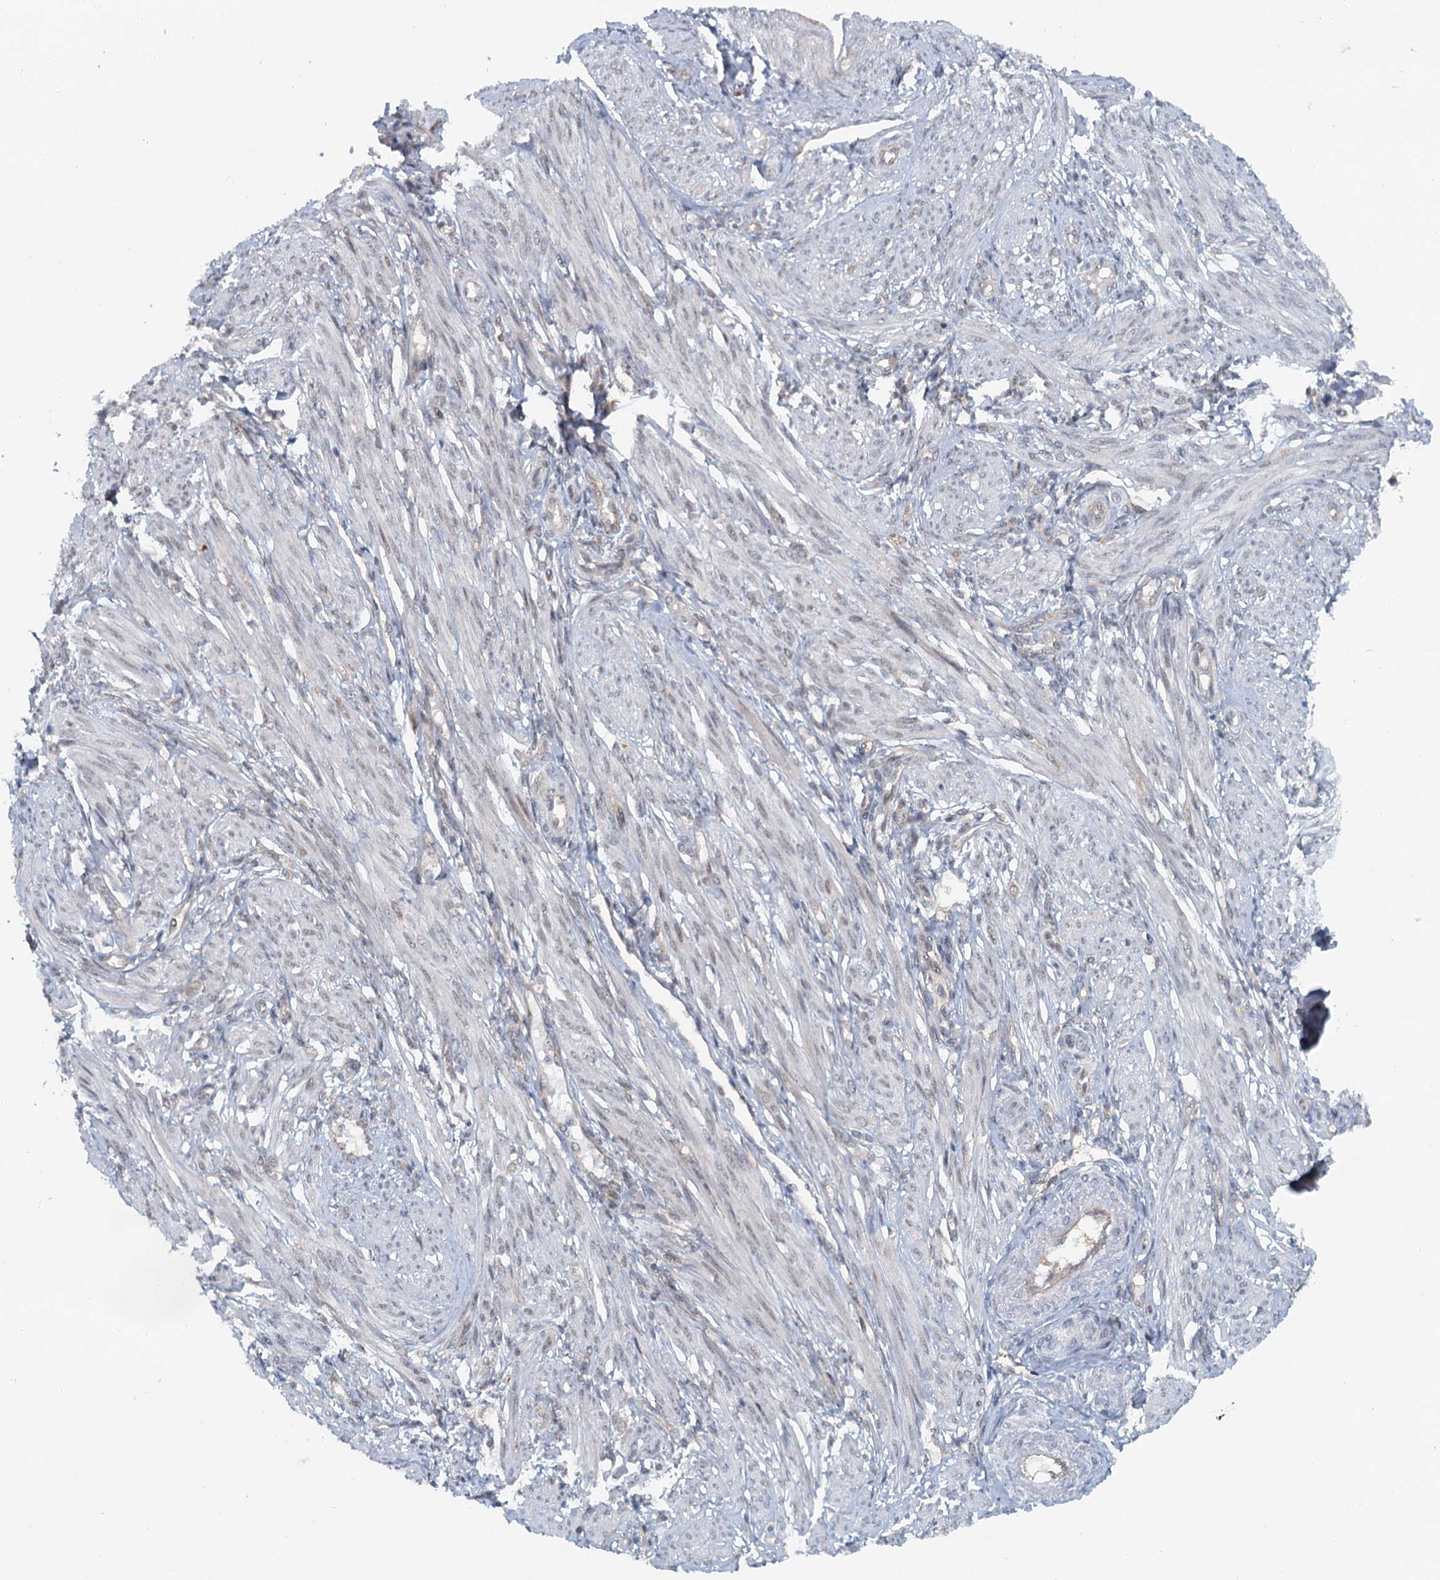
{"staining": {"intensity": "negative", "quantity": "none", "location": "none"}, "tissue": "smooth muscle", "cell_type": "Smooth muscle cells", "image_type": "normal", "snomed": [{"axis": "morphology", "description": "Normal tissue, NOS"}, {"axis": "topography", "description": "Smooth muscle"}], "caption": "Smooth muscle stained for a protein using IHC reveals no staining smooth muscle cells.", "gene": "TAS2R42", "patient": {"sex": "female", "age": 39}}